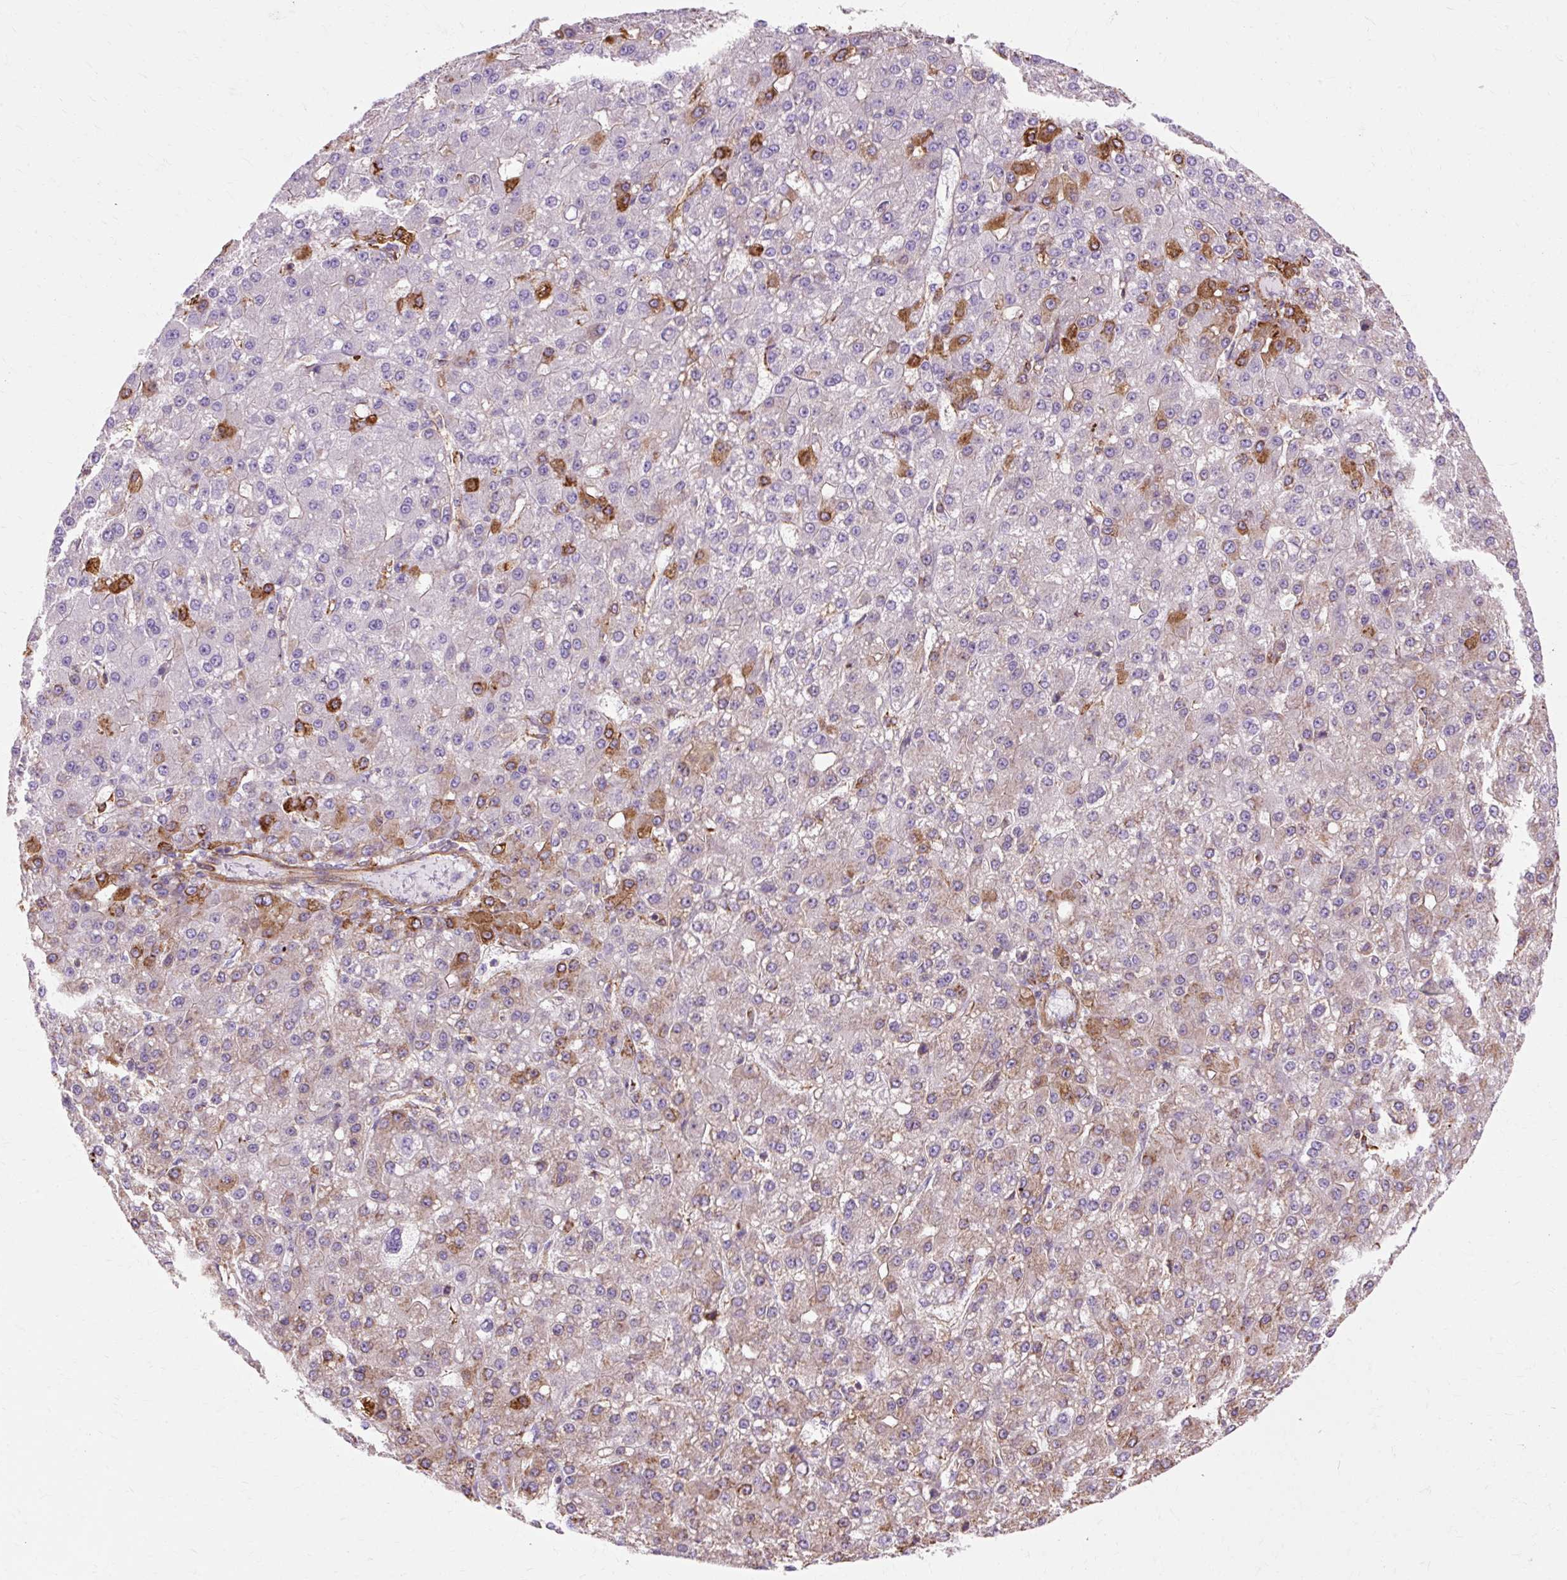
{"staining": {"intensity": "strong", "quantity": "<25%", "location": "cytoplasmic/membranous"}, "tissue": "liver cancer", "cell_type": "Tumor cells", "image_type": "cancer", "snomed": [{"axis": "morphology", "description": "Carcinoma, Hepatocellular, NOS"}, {"axis": "topography", "description": "Liver"}], "caption": "This histopathology image shows IHC staining of human liver hepatocellular carcinoma, with medium strong cytoplasmic/membranous expression in approximately <25% of tumor cells.", "gene": "TBC1D2B", "patient": {"sex": "male", "age": 67}}